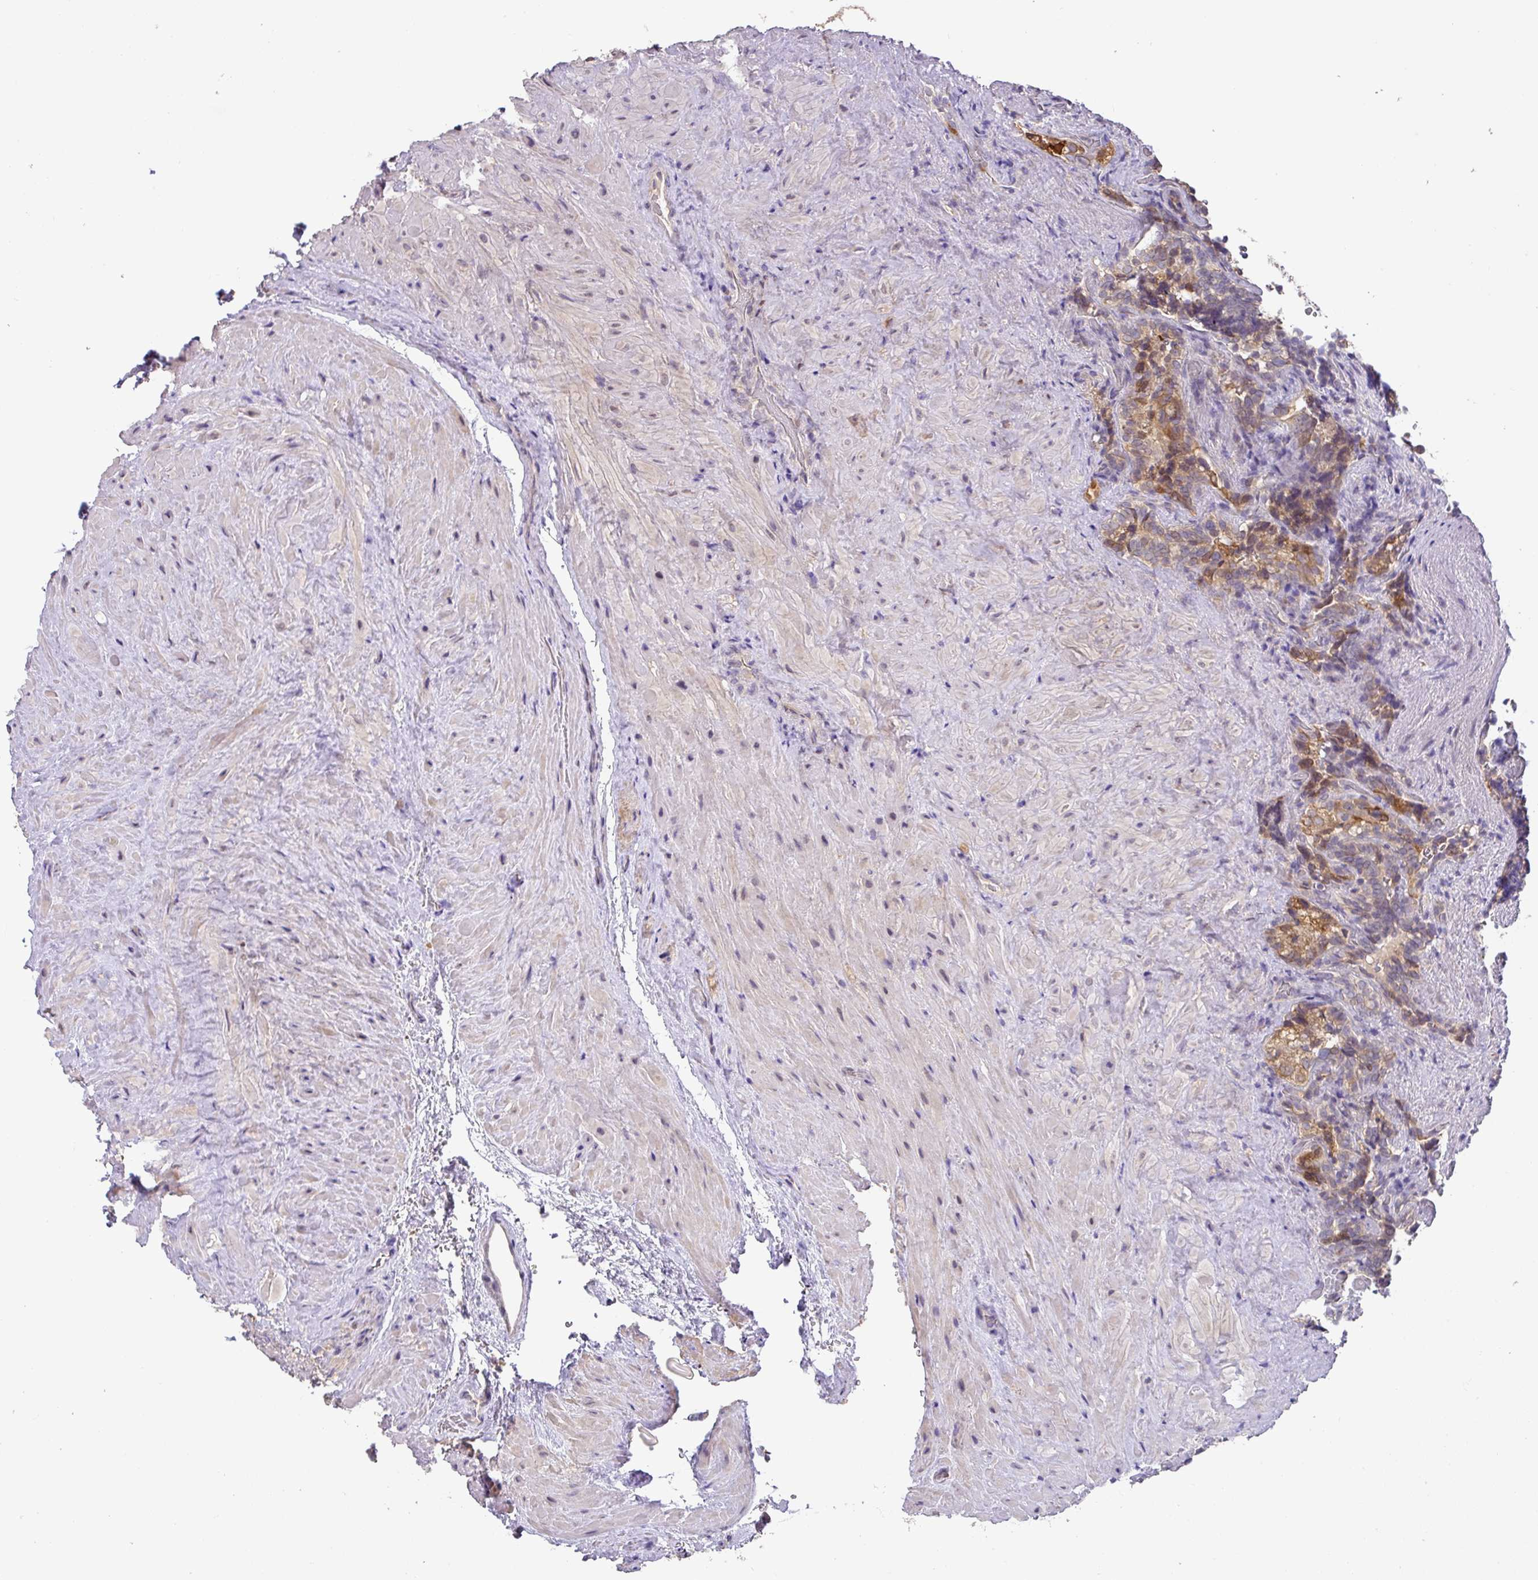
{"staining": {"intensity": "strong", "quantity": "25%-75%", "location": "cytoplasmic/membranous"}, "tissue": "seminal vesicle", "cell_type": "Glandular cells", "image_type": "normal", "snomed": [{"axis": "morphology", "description": "Normal tissue, NOS"}, {"axis": "topography", "description": "Seminal veicle"}], "caption": "DAB immunohistochemical staining of benign seminal vesicle exhibits strong cytoplasmic/membranous protein positivity in approximately 25%-75% of glandular cells.", "gene": "GCNT7", "patient": {"sex": "male", "age": 62}}